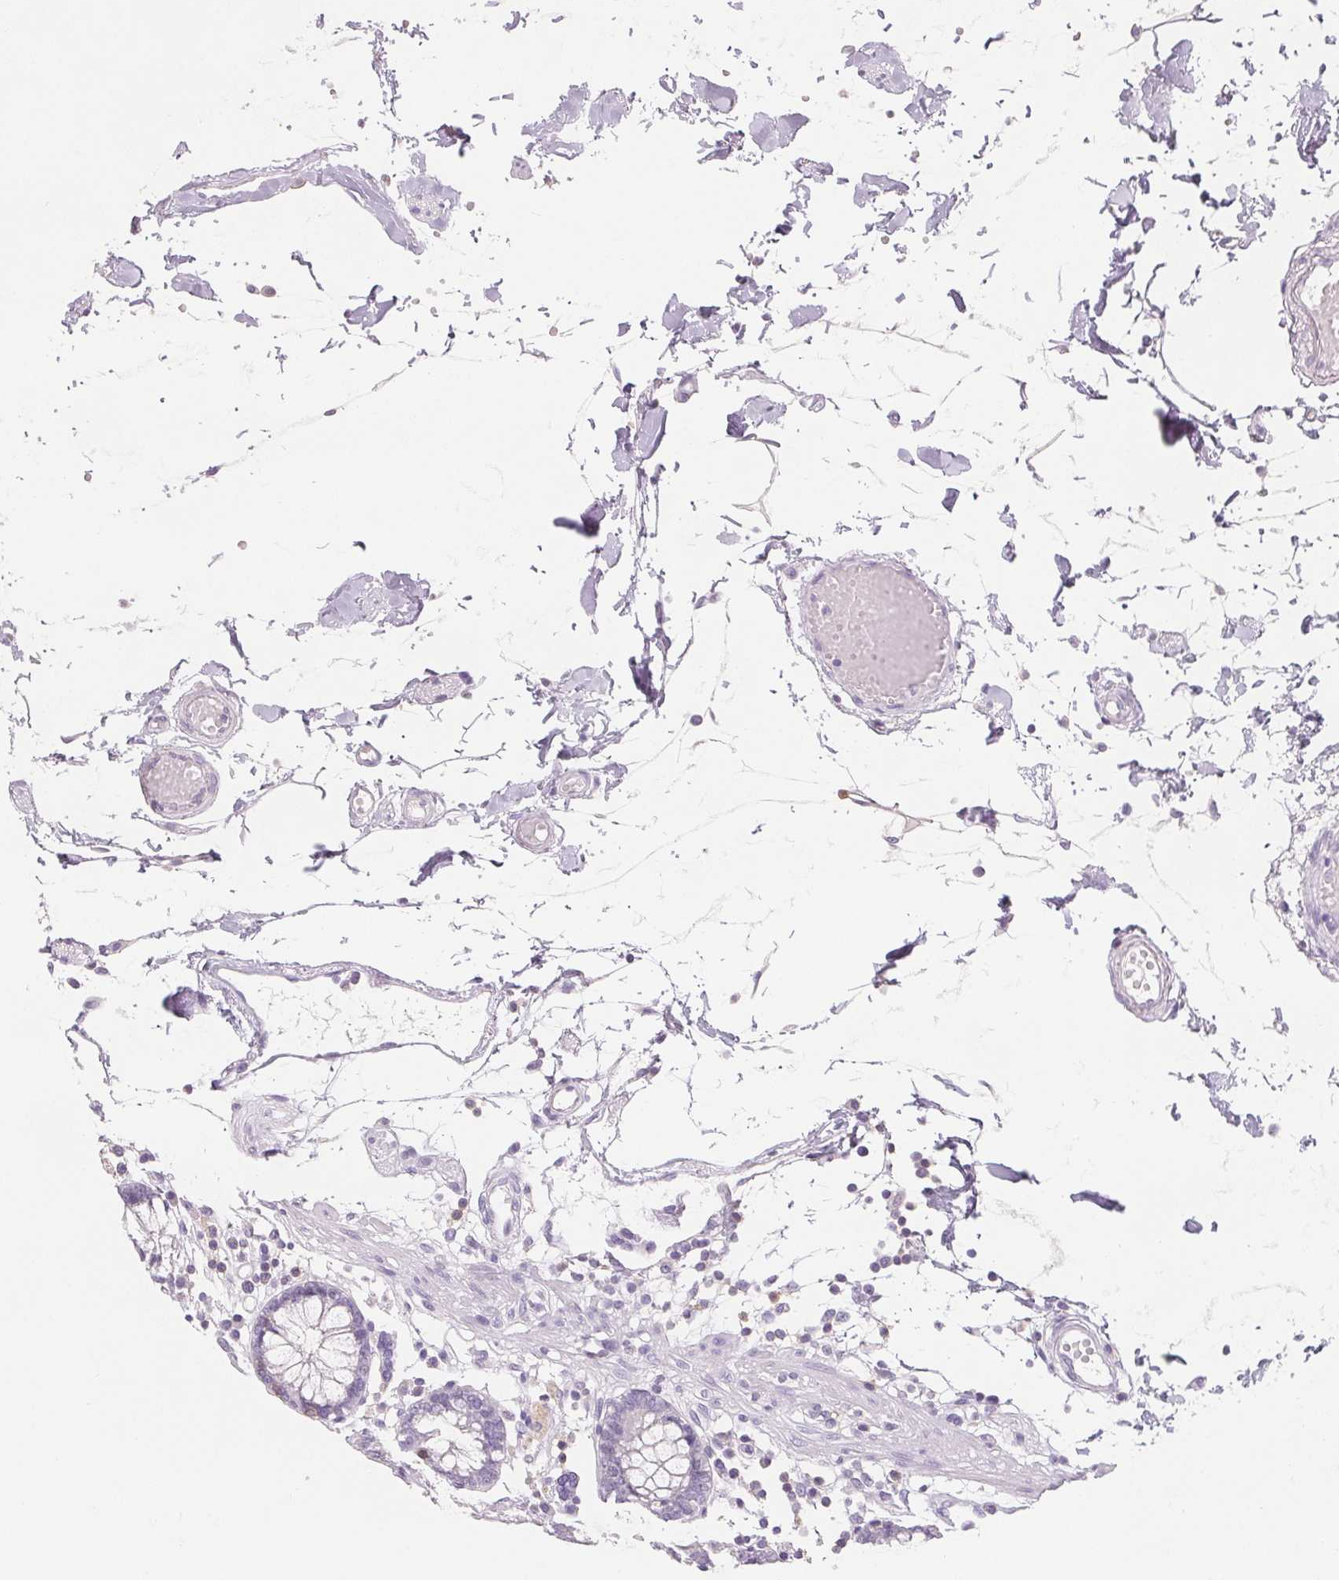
{"staining": {"intensity": "negative", "quantity": "none", "location": "none"}, "tissue": "colon", "cell_type": "Endothelial cells", "image_type": "normal", "snomed": [{"axis": "morphology", "description": "Normal tissue, NOS"}, {"axis": "morphology", "description": "Adenocarcinoma, NOS"}, {"axis": "topography", "description": "Colon"}], "caption": "Endothelial cells show no significant positivity in normal colon. (IHC, brightfield microscopy, high magnification).", "gene": "CD69", "patient": {"sex": "male", "age": 83}}